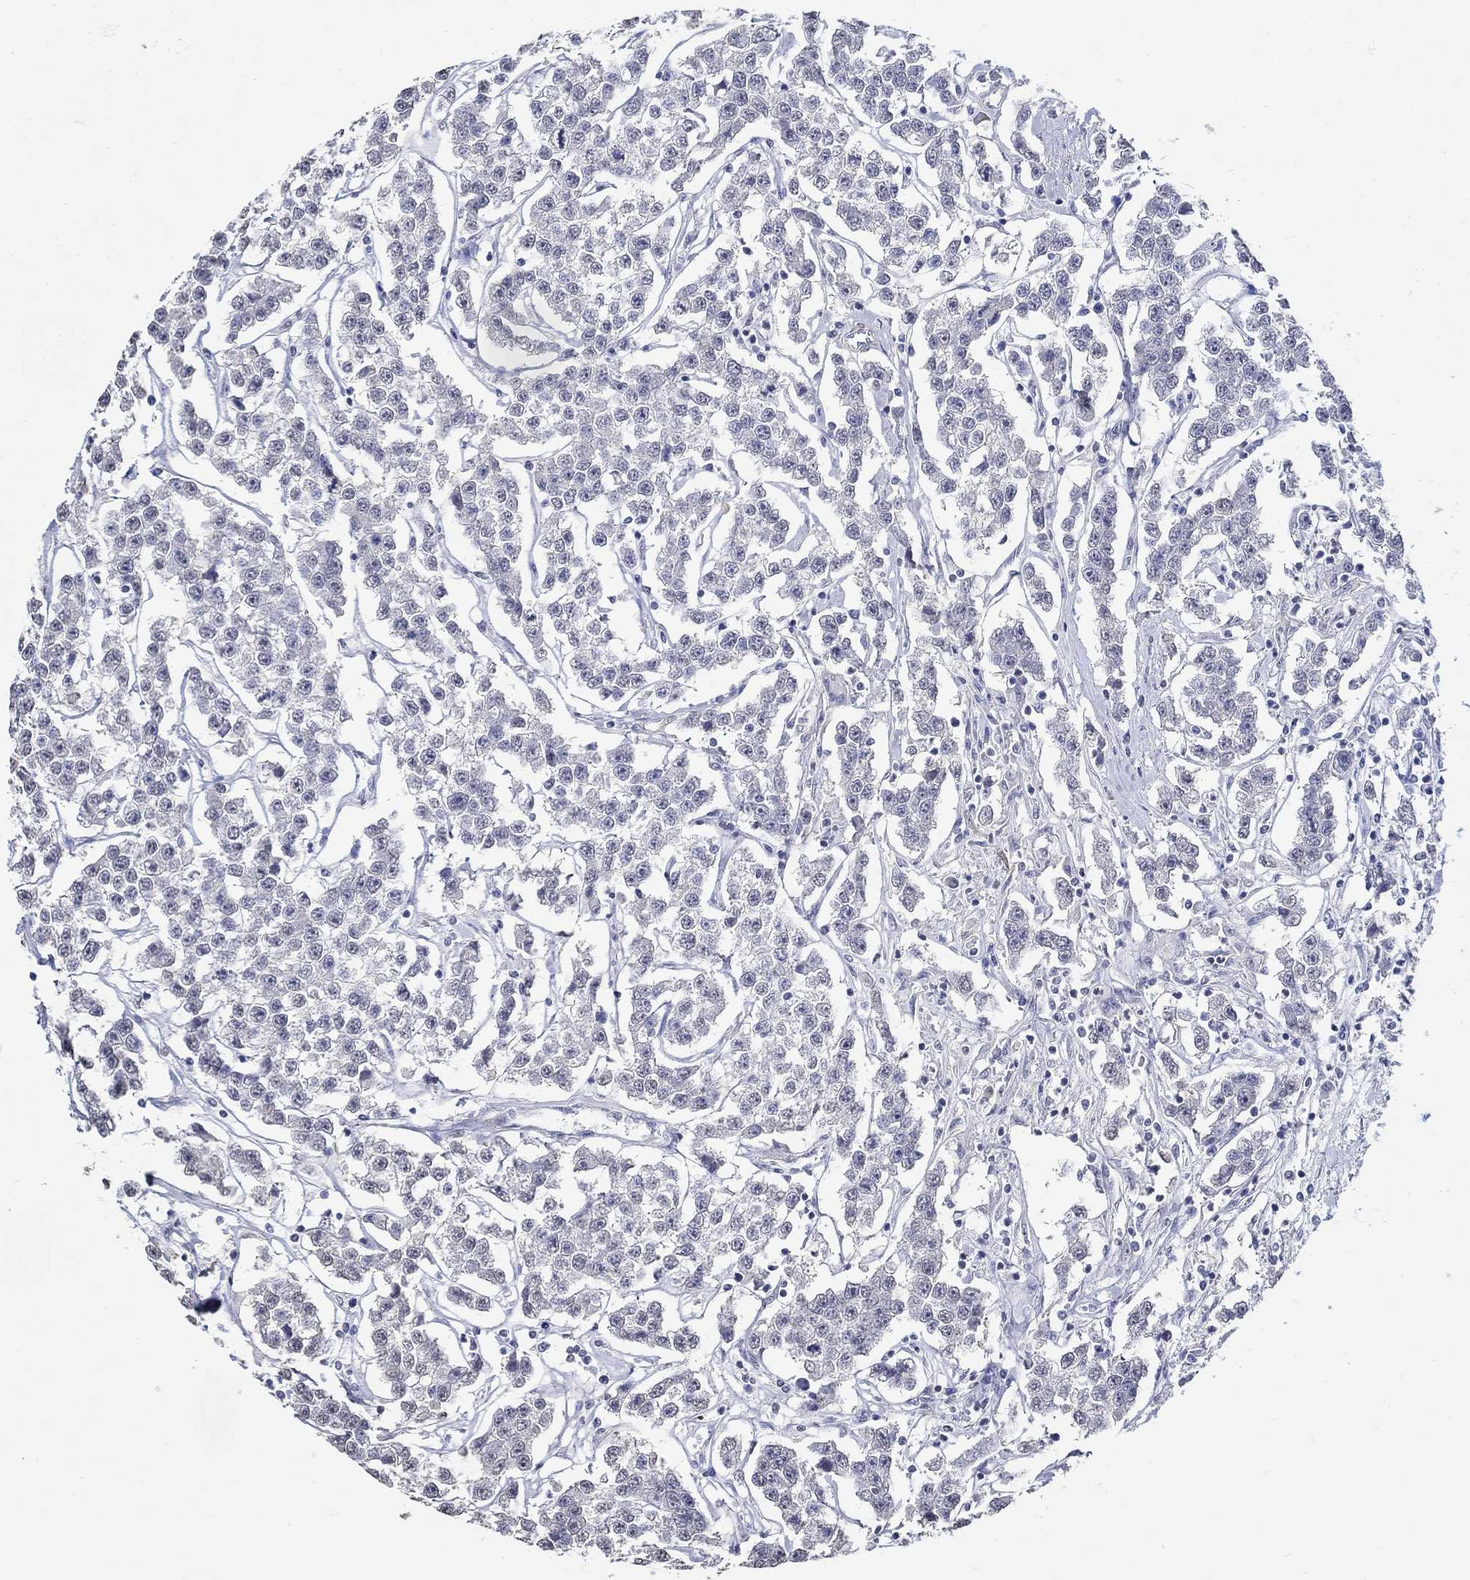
{"staining": {"intensity": "negative", "quantity": "none", "location": "none"}, "tissue": "testis cancer", "cell_type": "Tumor cells", "image_type": "cancer", "snomed": [{"axis": "morphology", "description": "Seminoma, NOS"}, {"axis": "topography", "description": "Testis"}], "caption": "Immunohistochemical staining of testis seminoma shows no significant positivity in tumor cells. The staining was performed using DAB to visualize the protein expression in brown, while the nuclei were stained in blue with hematoxylin (Magnification: 20x).", "gene": "PDE1B", "patient": {"sex": "male", "age": 59}}